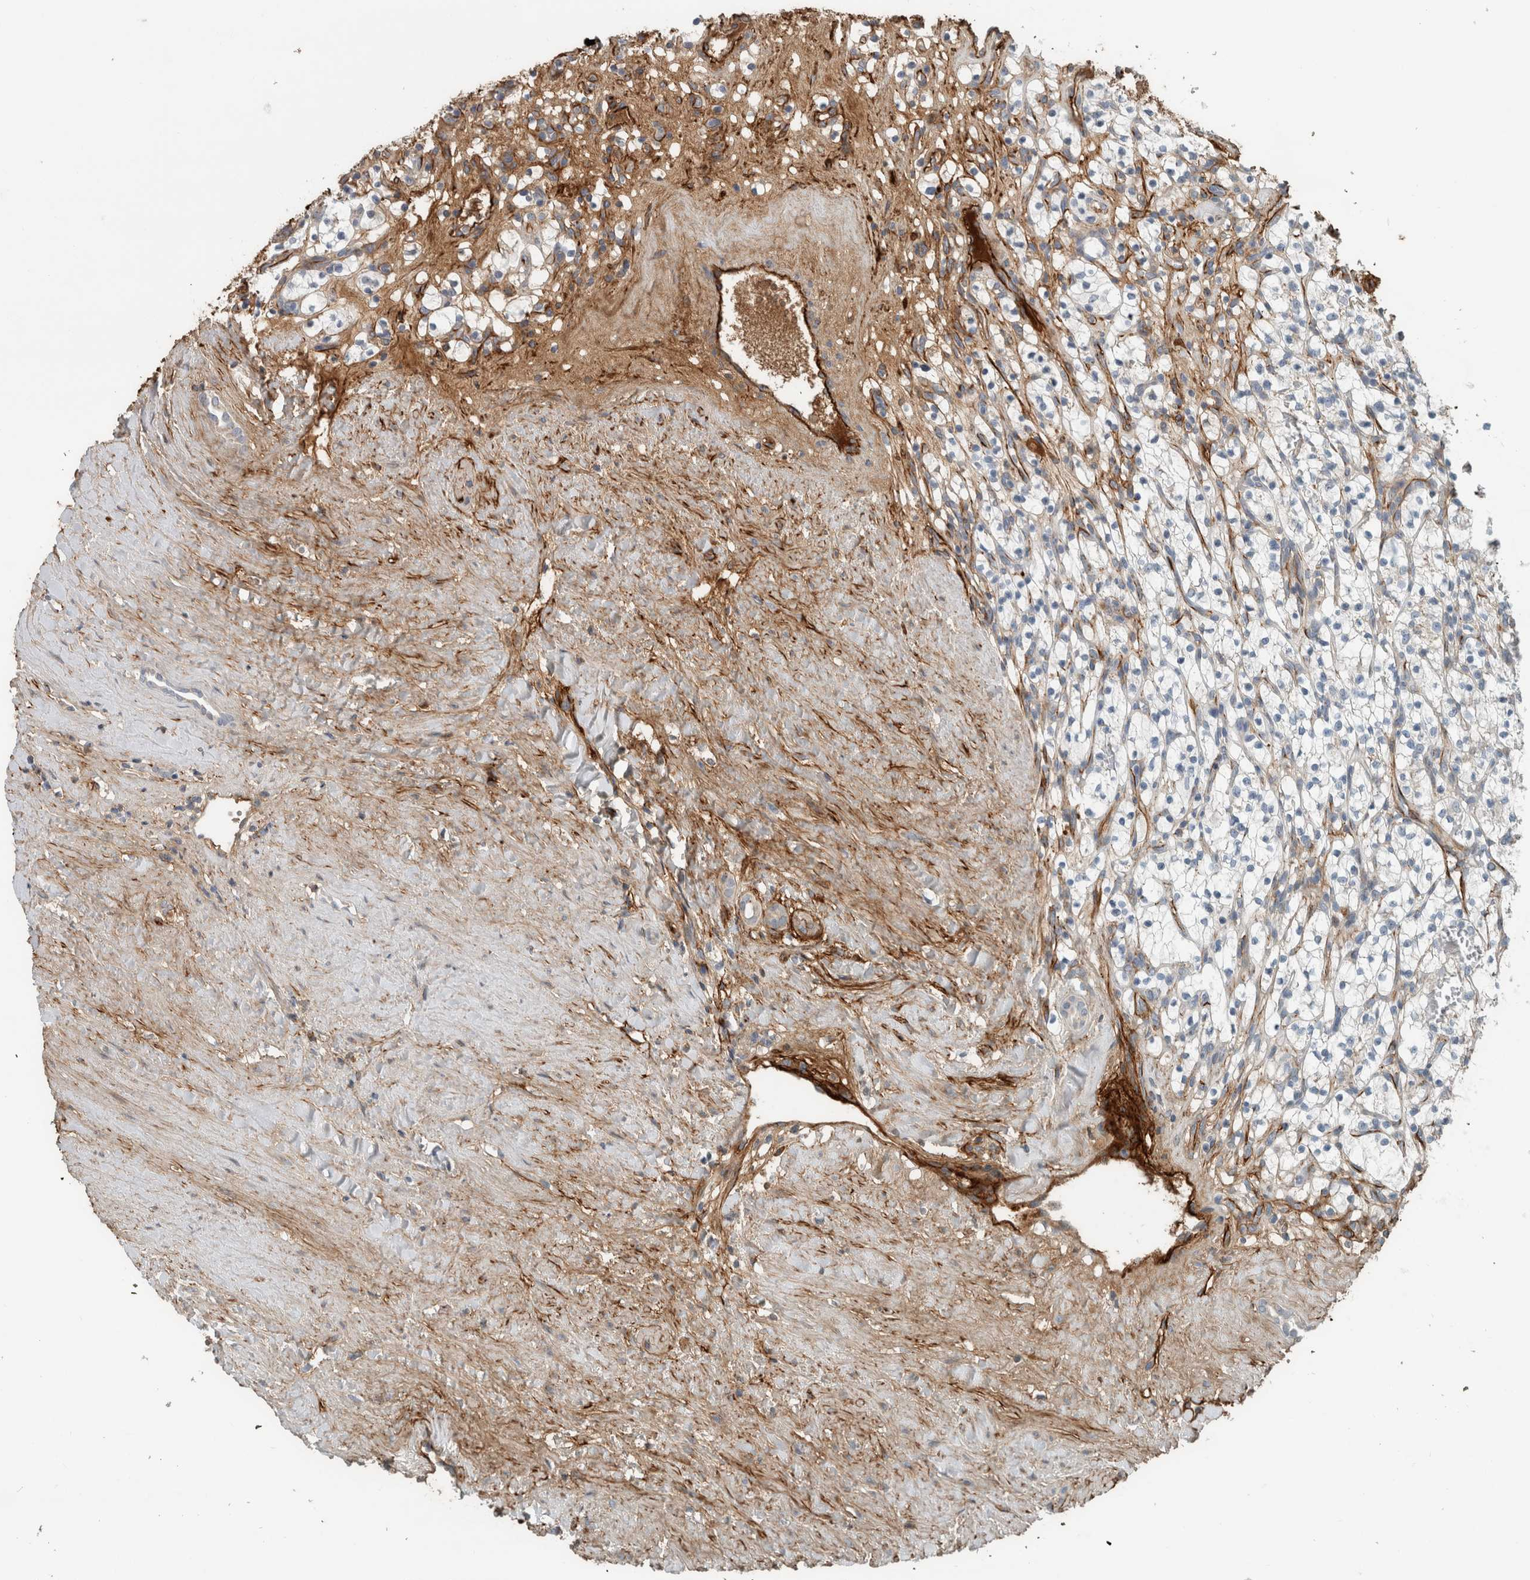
{"staining": {"intensity": "negative", "quantity": "none", "location": "none"}, "tissue": "renal cancer", "cell_type": "Tumor cells", "image_type": "cancer", "snomed": [{"axis": "morphology", "description": "Adenocarcinoma, NOS"}, {"axis": "topography", "description": "Kidney"}], "caption": "IHC of renal cancer exhibits no staining in tumor cells.", "gene": "FN1", "patient": {"sex": "female", "age": 57}}